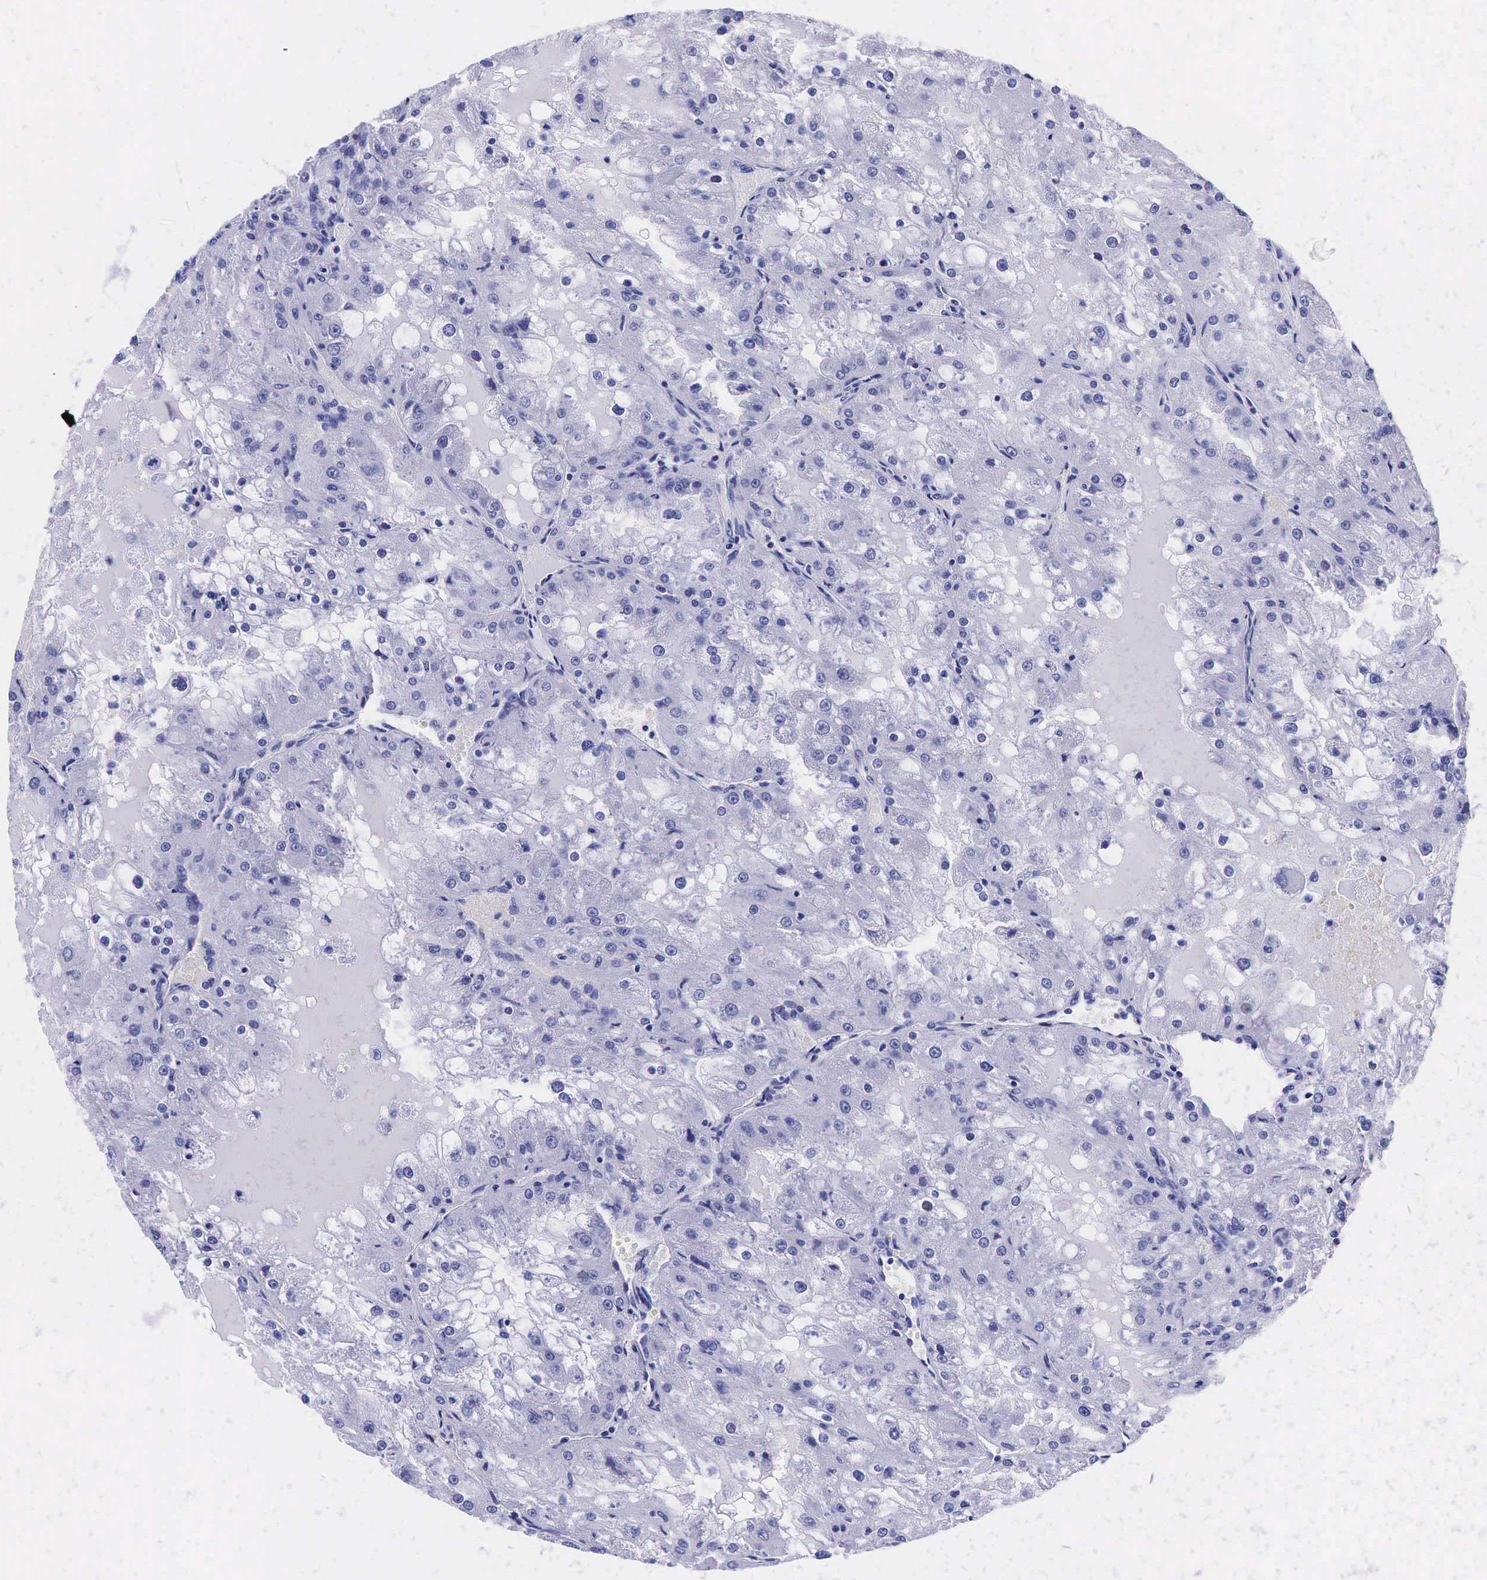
{"staining": {"intensity": "negative", "quantity": "none", "location": "none"}, "tissue": "renal cancer", "cell_type": "Tumor cells", "image_type": "cancer", "snomed": [{"axis": "morphology", "description": "Adenocarcinoma, NOS"}, {"axis": "topography", "description": "Kidney"}], "caption": "The image reveals no significant staining in tumor cells of adenocarcinoma (renal).", "gene": "KLK3", "patient": {"sex": "female", "age": 74}}